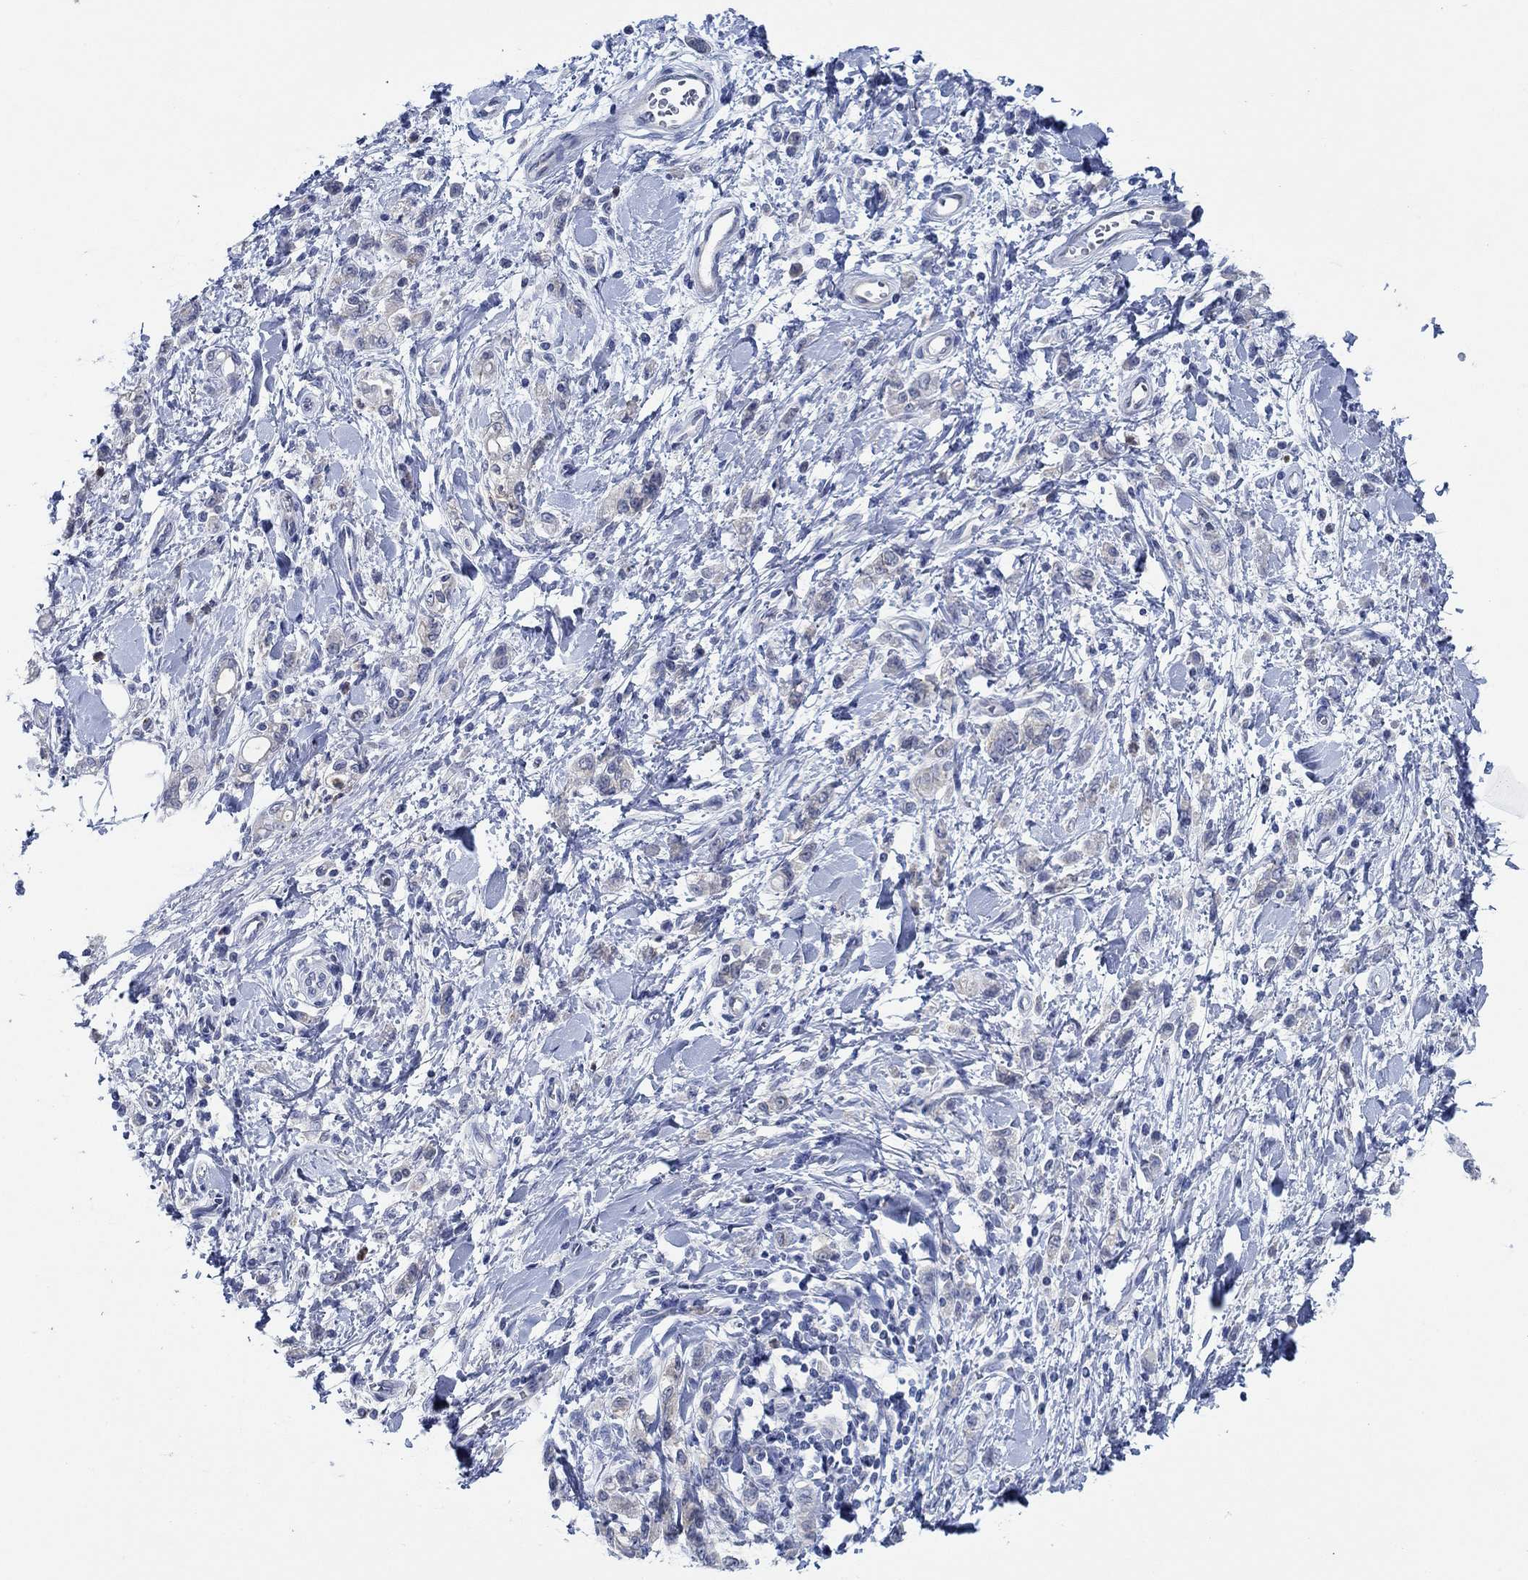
{"staining": {"intensity": "negative", "quantity": "none", "location": "none"}, "tissue": "stomach cancer", "cell_type": "Tumor cells", "image_type": "cancer", "snomed": [{"axis": "morphology", "description": "Adenocarcinoma, NOS"}, {"axis": "topography", "description": "Stomach"}], "caption": "Tumor cells are negative for brown protein staining in adenocarcinoma (stomach). Nuclei are stained in blue.", "gene": "ZNF671", "patient": {"sex": "male", "age": 77}}